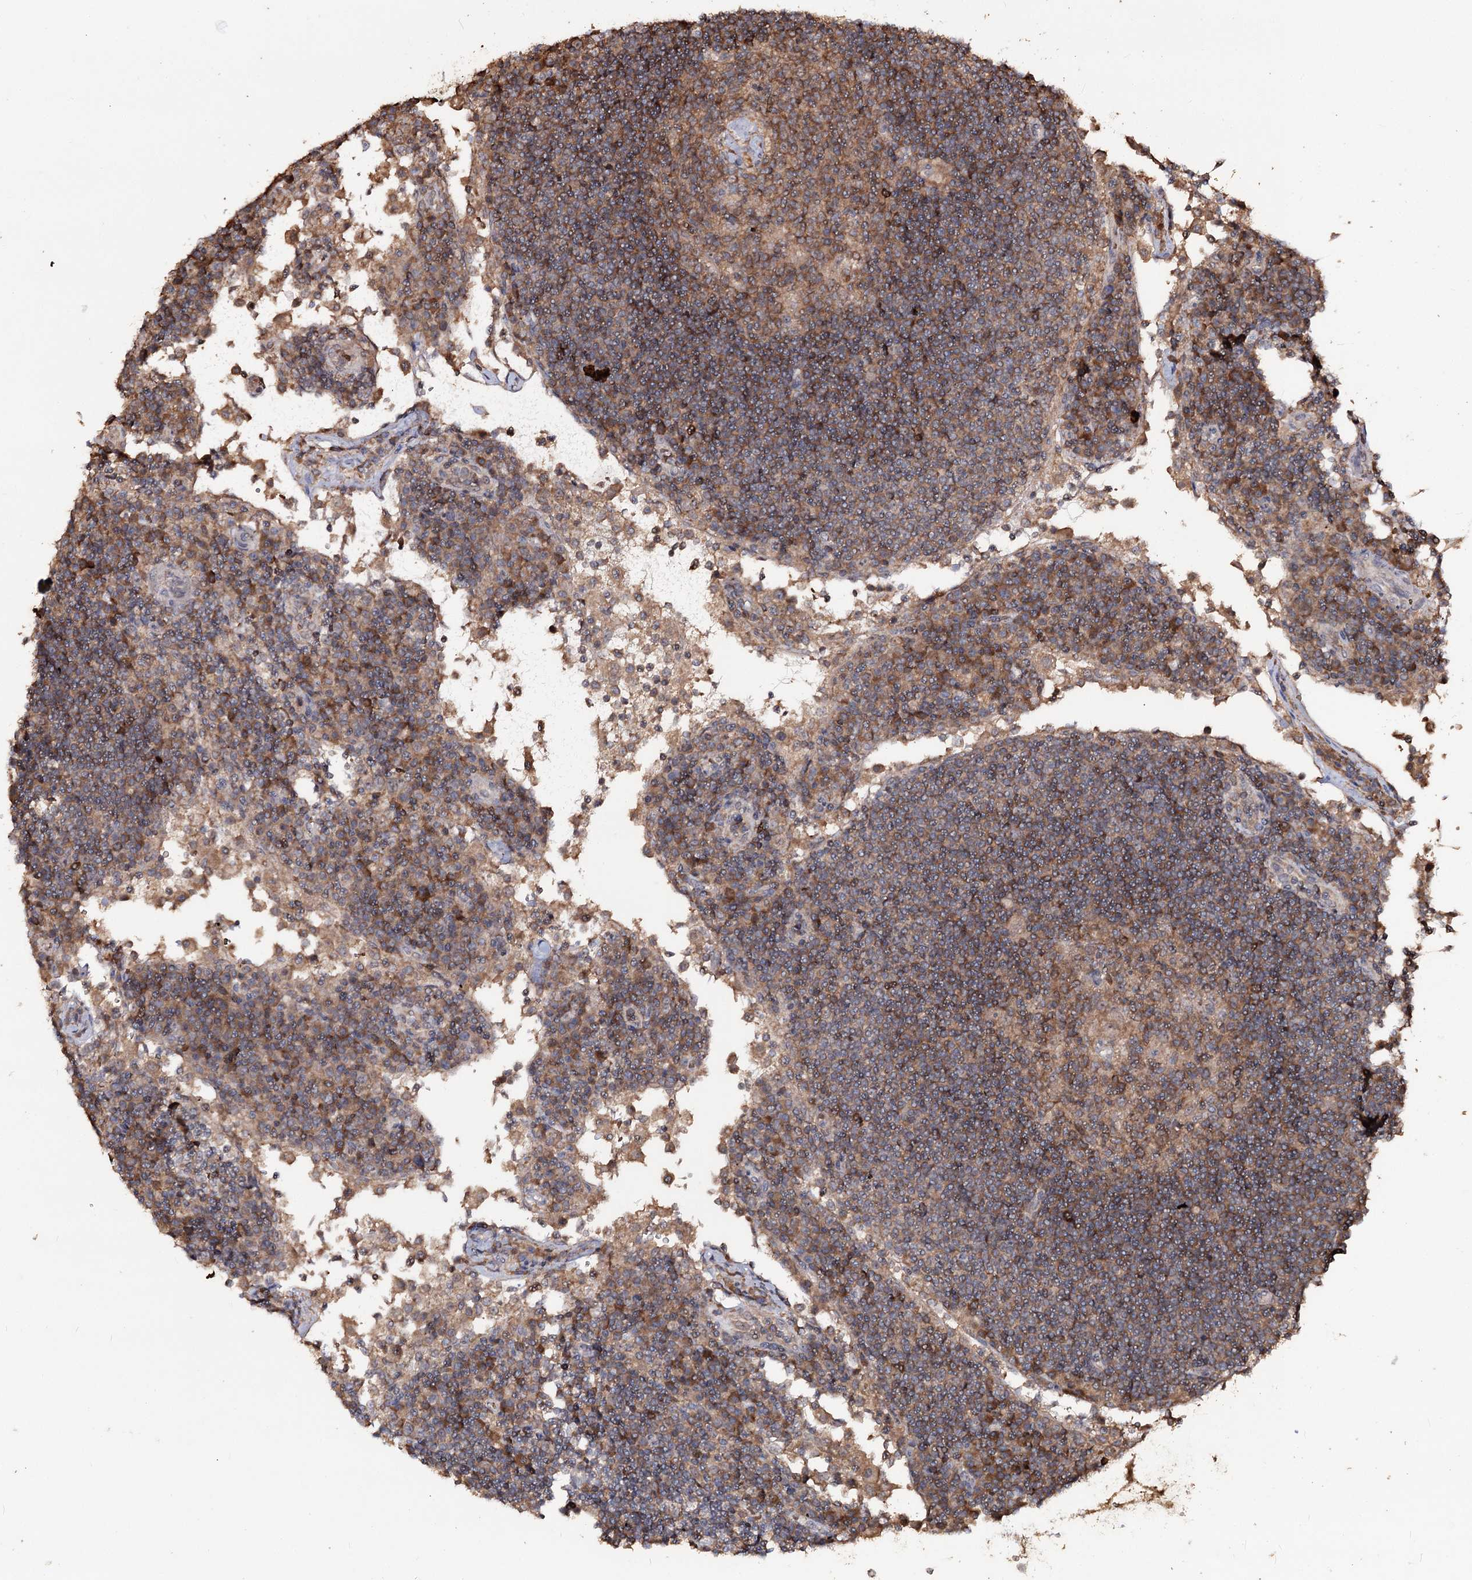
{"staining": {"intensity": "weak", "quantity": ">75%", "location": "cytoplasmic/membranous"}, "tissue": "lymph node", "cell_type": "Germinal center cells", "image_type": "normal", "snomed": [{"axis": "morphology", "description": "Normal tissue, NOS"}, {"axis": "topography", "description": "Lymph node"}], "caption": "Germinal center cells reveal weak cytoplasmic/membranous expression in approximately >75% of cells in normal lymph node. The staining is performed using DAB brown chromogen to label protein expression. The nuclei are counter-stained blue using hematoxylin.", "gene": "FAM53B", "patient": {"sex": "female", "age": 53}}